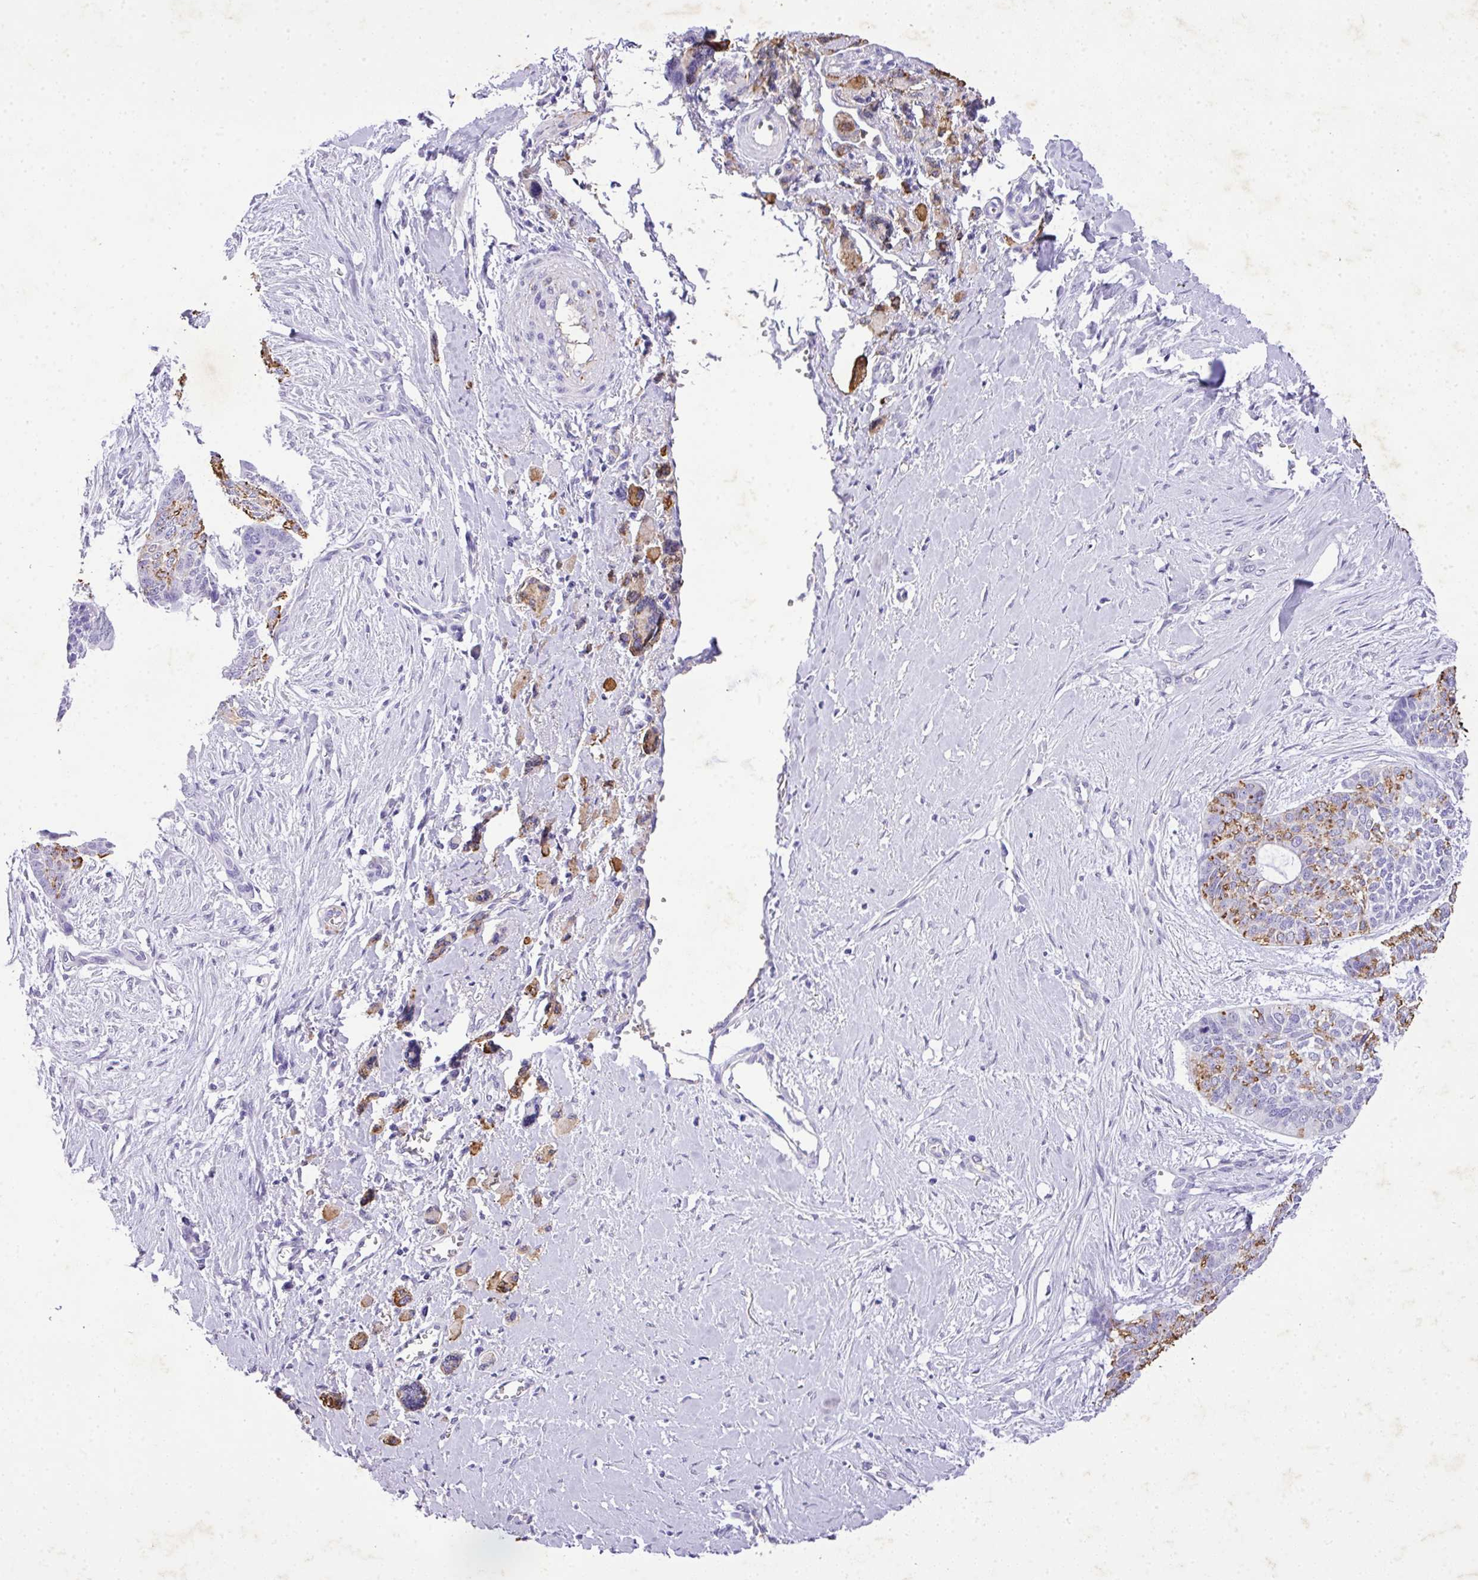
{"staining": {"intensity": "negative", "quantity": "none", "location": "none"}, "tissue": "skin cancer", "cell_type": "Tumor cells", "image_type": "cancer", "snomed": [{"axis": "morphology", "description": "Basal cell carcinoma"}, {"axis": "topography", "description": "Skin"}], "caption": "The photomicrograph displays no staining of tumor cells in basal cell carcinoma (skin).", "gene": "KCNJ11", "patient": {"sex": "female", "age": 64}}